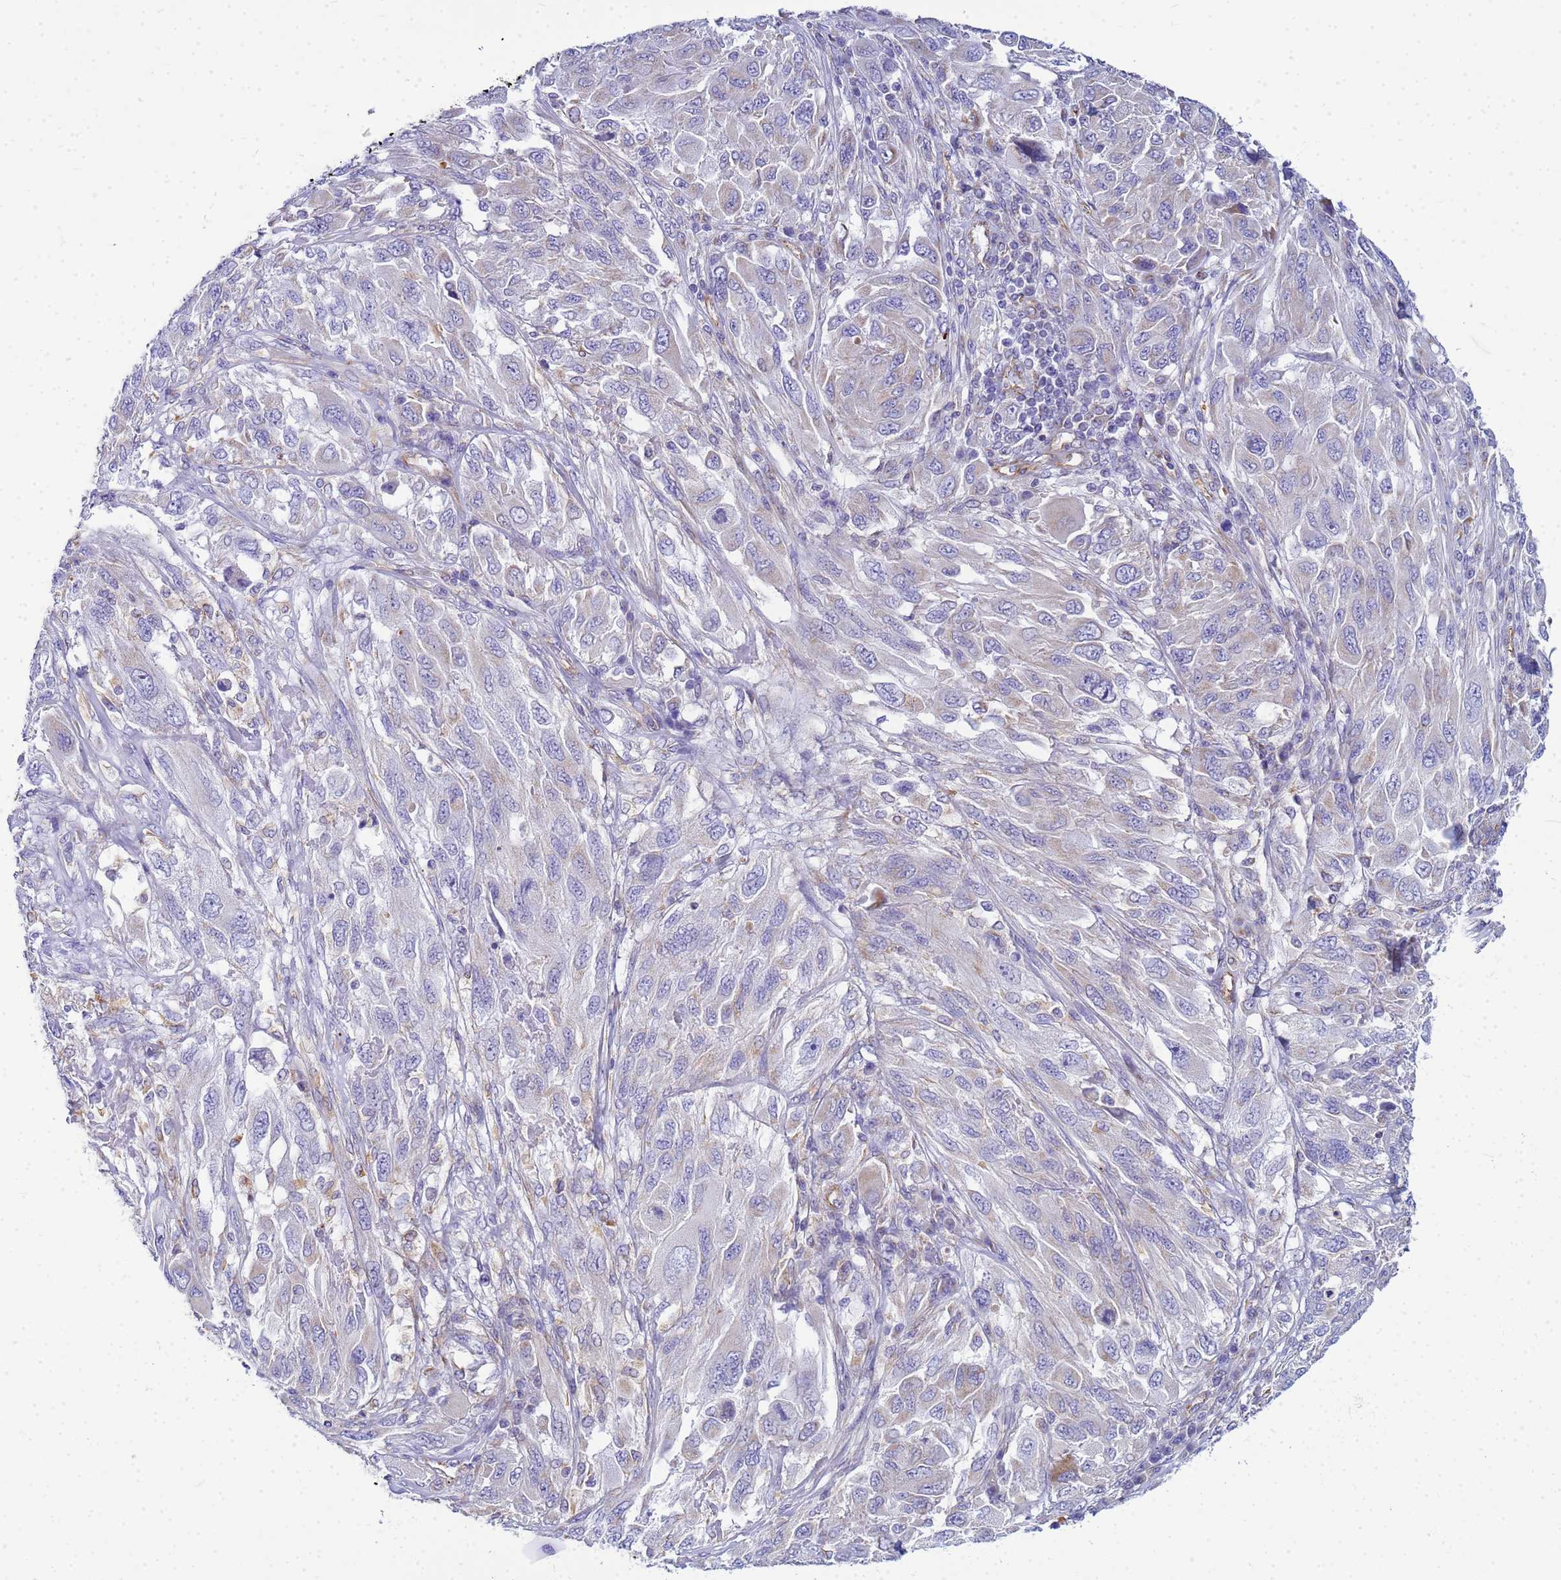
{"staining": {"intensity": "negative", "quantity": "none", "location": "none"}, "tissue": "melanoma", "cell_type": "Tumor cells", "image_type": "cancer", "snomed": [{"axis": "morphology", "description": "Malignant melanoma, NOS"}, {"axis": "topography", "description": "Skin"}], "caption": "There is no significant staining in tumor cells of melanoma. (IHC, brightfield microscopy, high magnification).", "gene": "UBXN2B", "patient": {"sex": "female", "age": 91}}